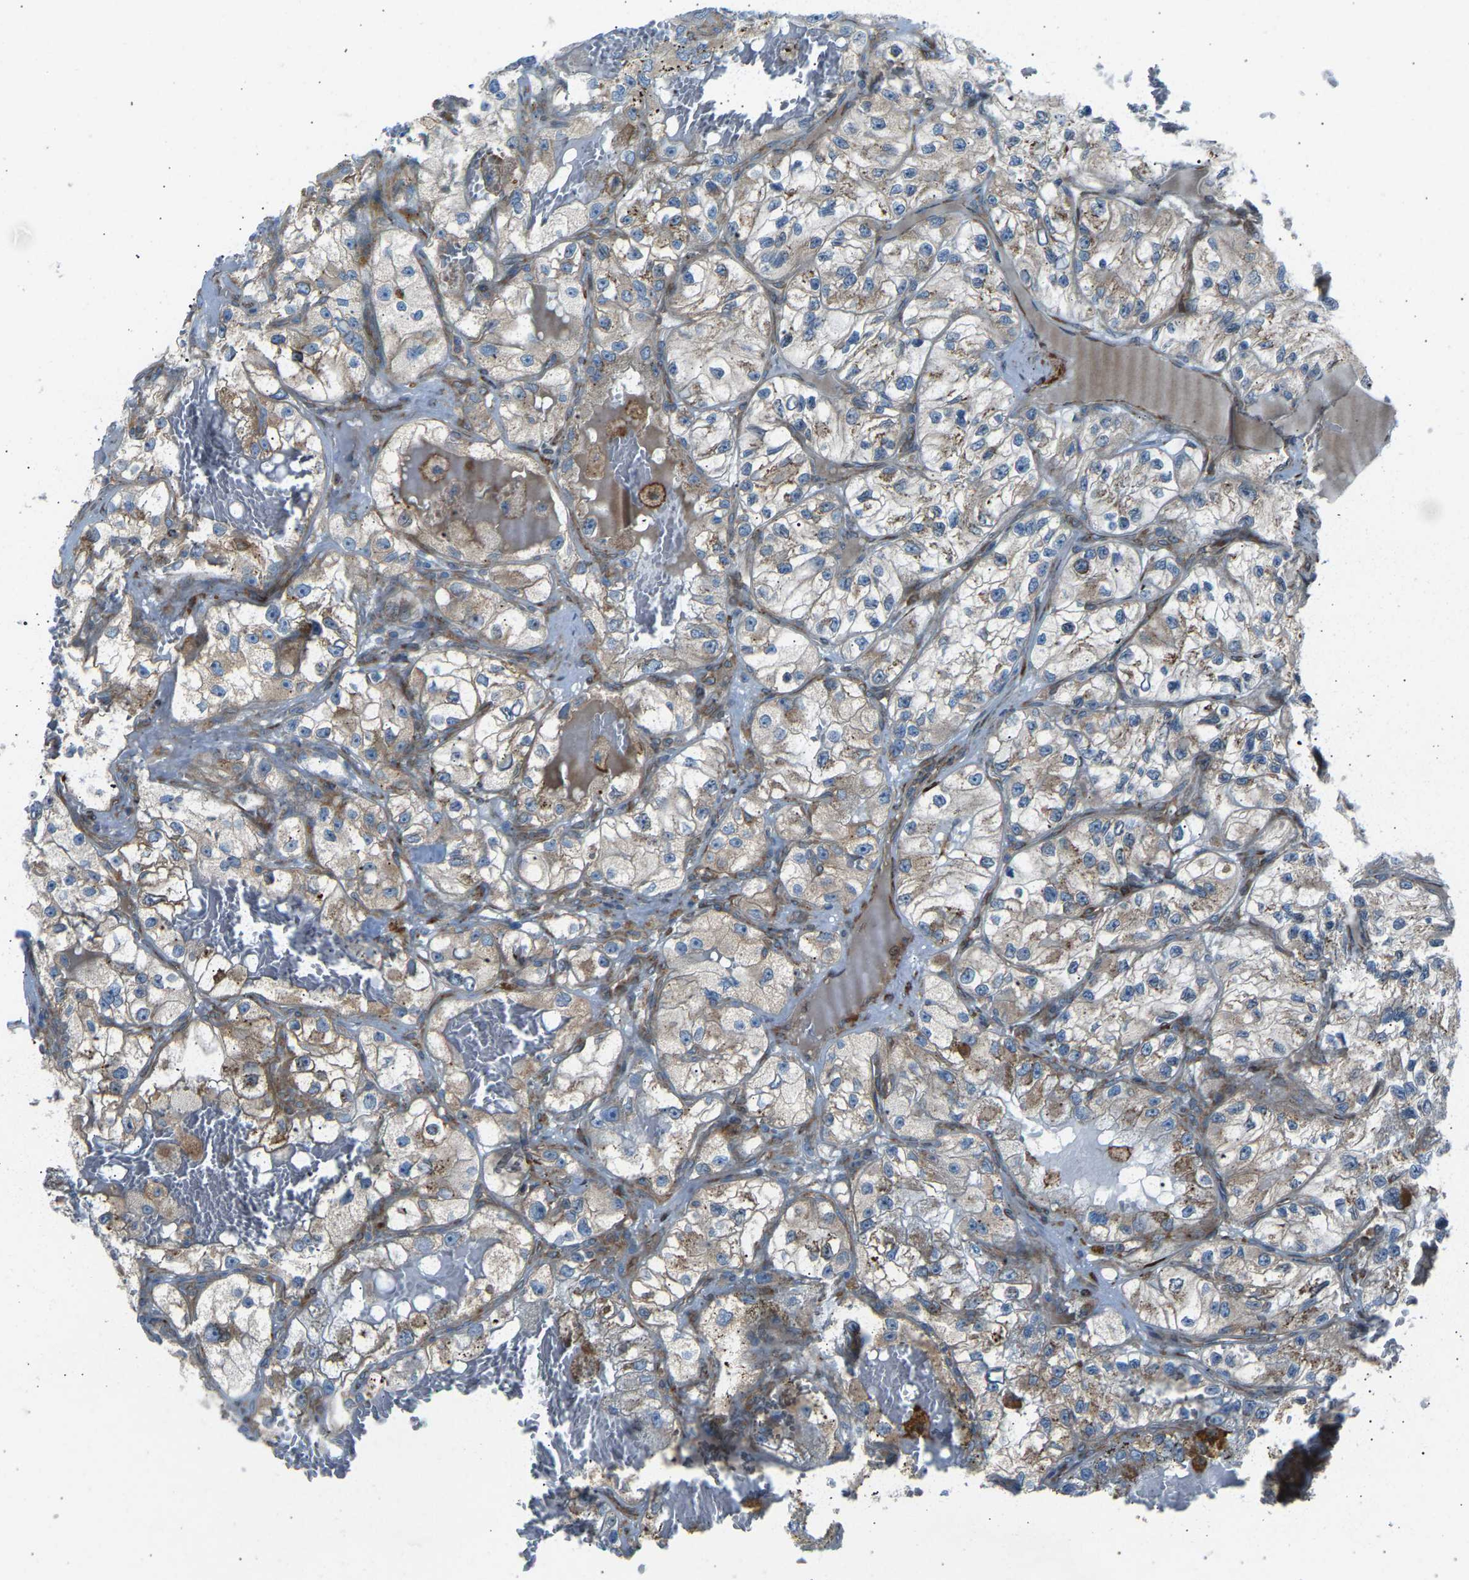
{"staining": {"intensity": "weak", "quantity": ">75%", "location": "cytoplasmic/membranous"}, "tissue": "renal cancer", "cell_type": "Tumor cells", "image_type": "cancer", "snomed": [{"axis": "morphology", "description": "Adenocarcinoma, NOS"}, {"axis": "topography", "description": "Kidney"}], "caption": "Weak cytoplasmic/membranous expression for a protein is identified in approximately >75% of tumor cells of renal cancer (adenocarcinoma) using IHC.", "gene": "VPS41", "patient": {"sex": "female", "age": 57}}